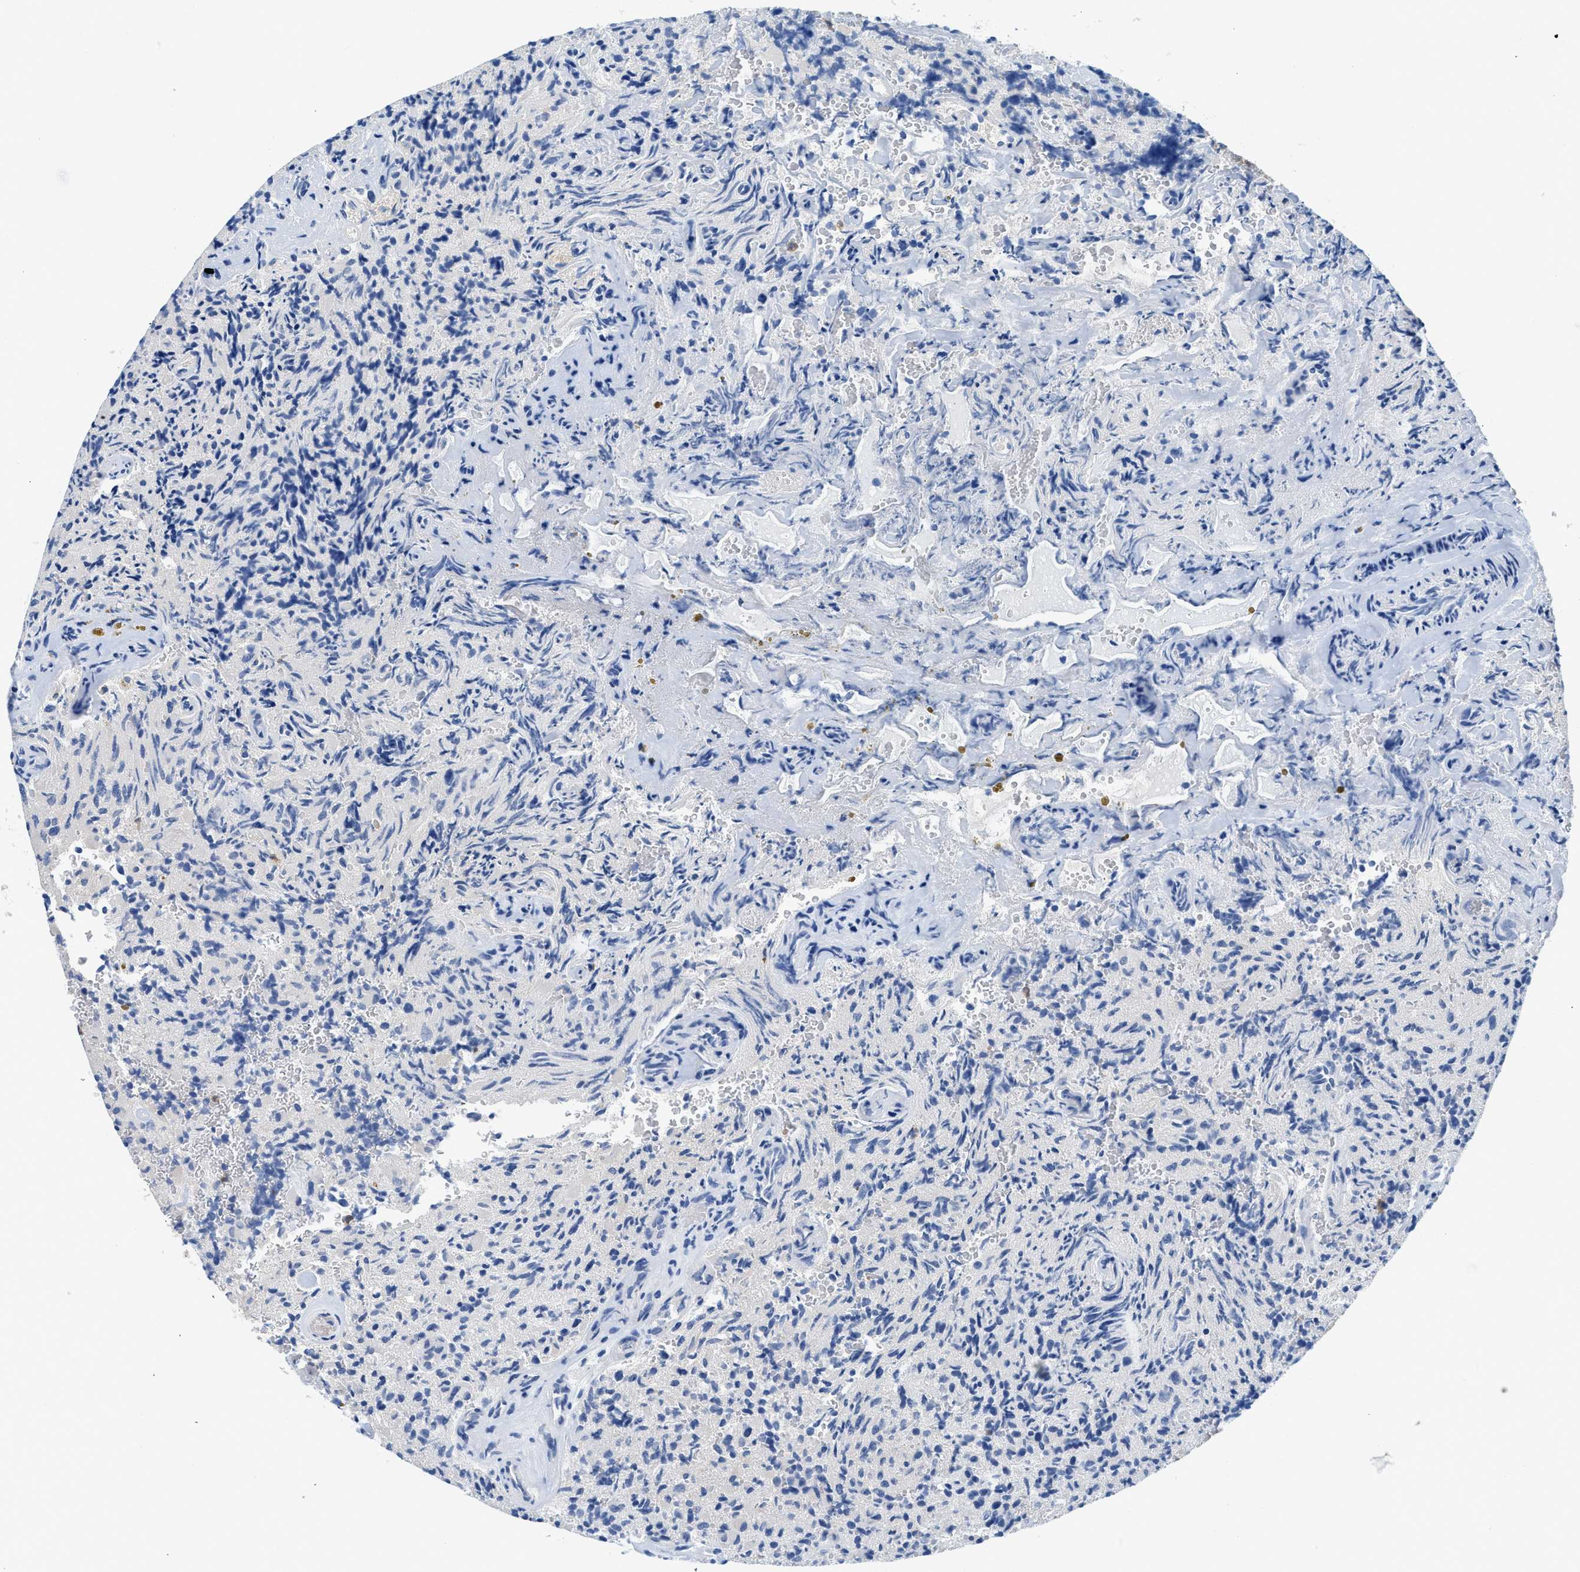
{"staining": {"intensity": "negative", "quantity": "none", "location": "none"}, "tissue": "glioma", "cell_type": "Tumor cells", "image_type": "cancer", "snomed": [{"axis": "morphology", "description": "Glioma, malignant, High grade"}, {"axis": "topography", "description": "Brain"}], "caption": "Immunohistochemical staining of human glioma reveals no significant staining in tumor cells. (DAB IHC, high magnification).", "gene": "FADS6", "patient": {"sex": "male", "age": 71}}